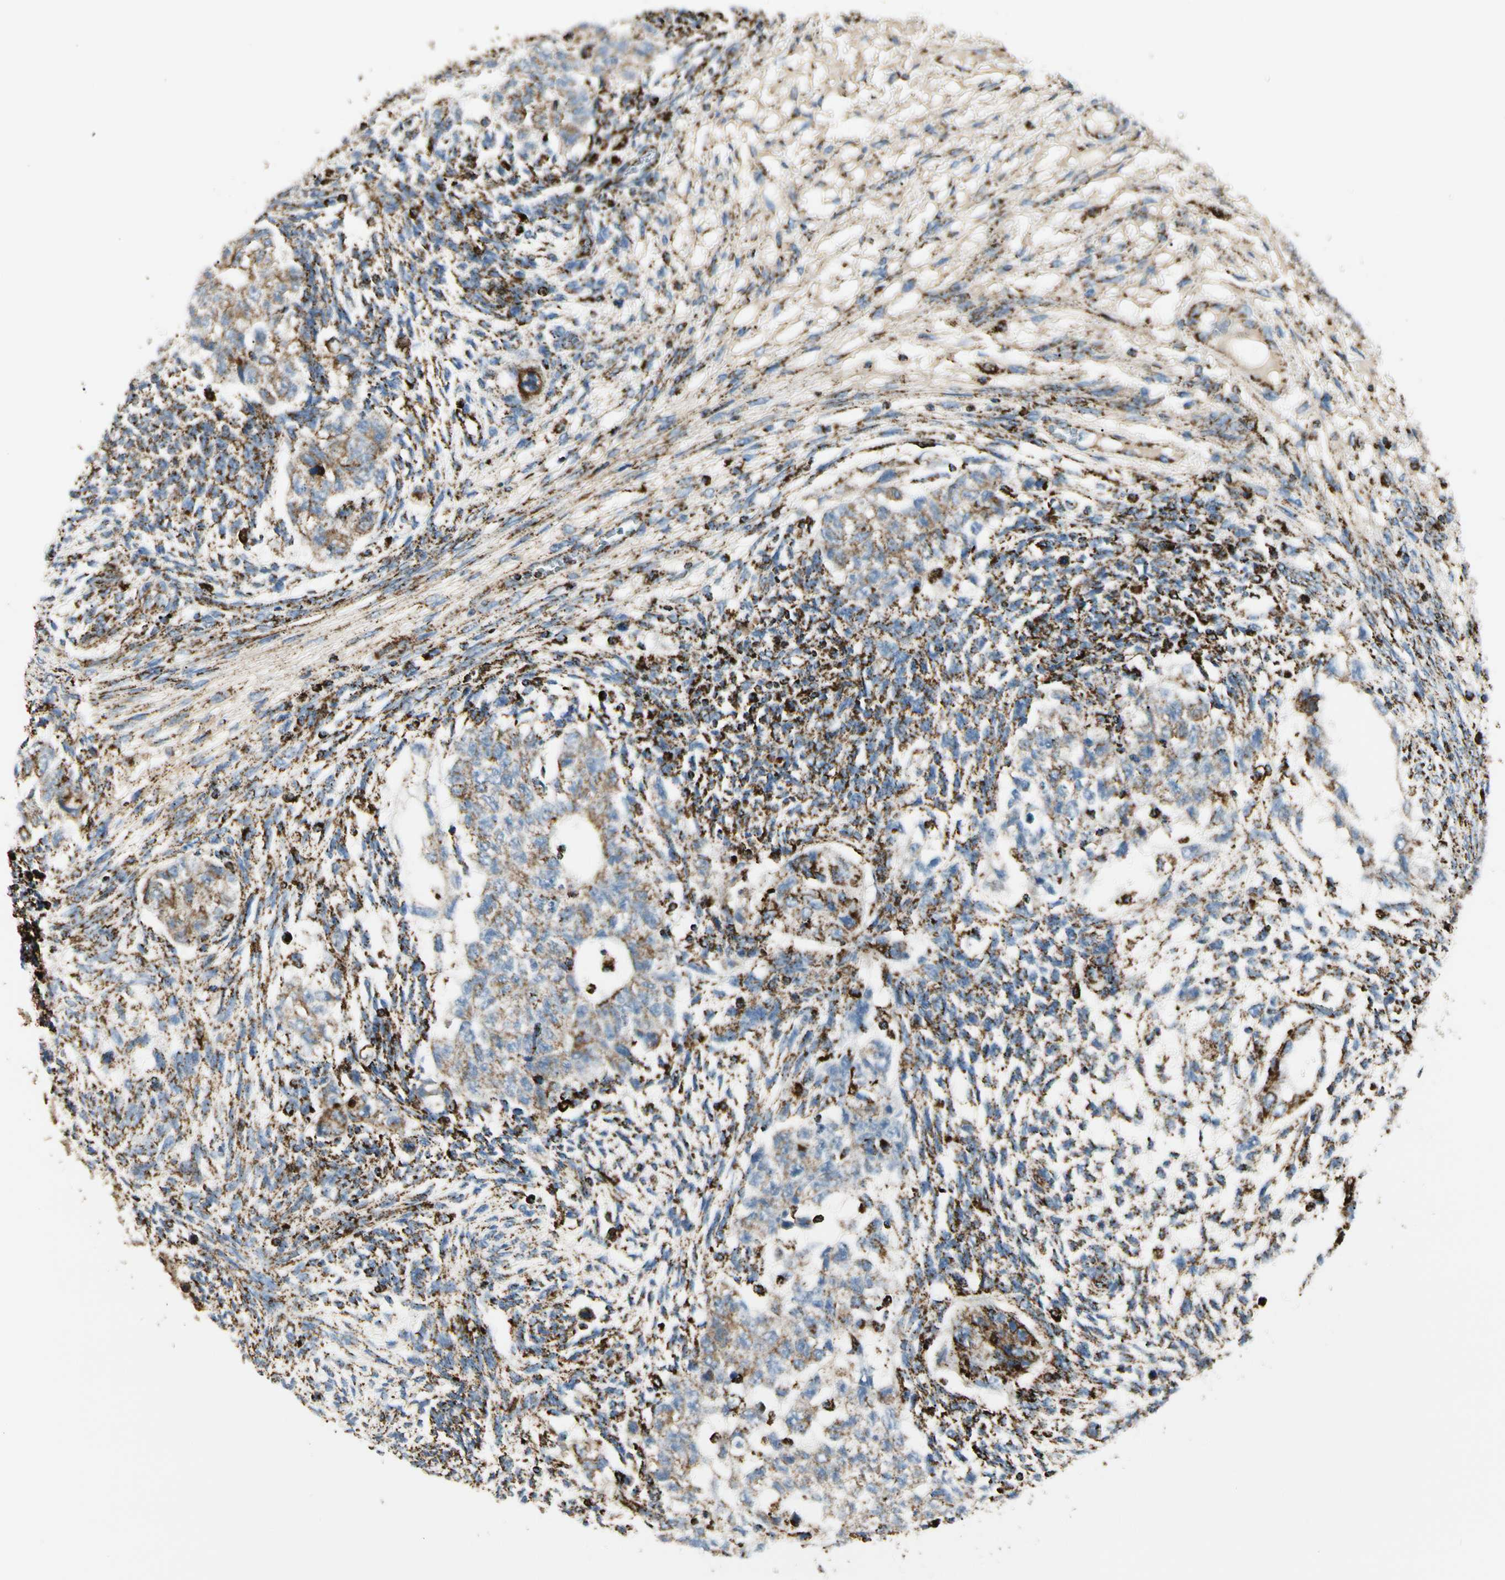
{"staining": {"intensity": "moderate", "quantity": ">75%", "location": "cytoplasmic/membranous"}, "tissue": "testis cancer", "cell_type": "Tumor cells", "image_type": "cancer", "snomed": [{"axis": "morphology", "description": "Normal tissue, NOS"}, {"axis": "morphology", "description": "Carcinoma, Embryonal, NOS"}, {"axis": "topography", "description": "Testis"}], "caption": "Protein analysis of embryonal carcinoma (testis) tissue exhibits moderate cytoplasmic/membranous staining in approximately >75% of tumor cells.", "gene": "ME2", "patient": {"sex": "male", "age": 36}}